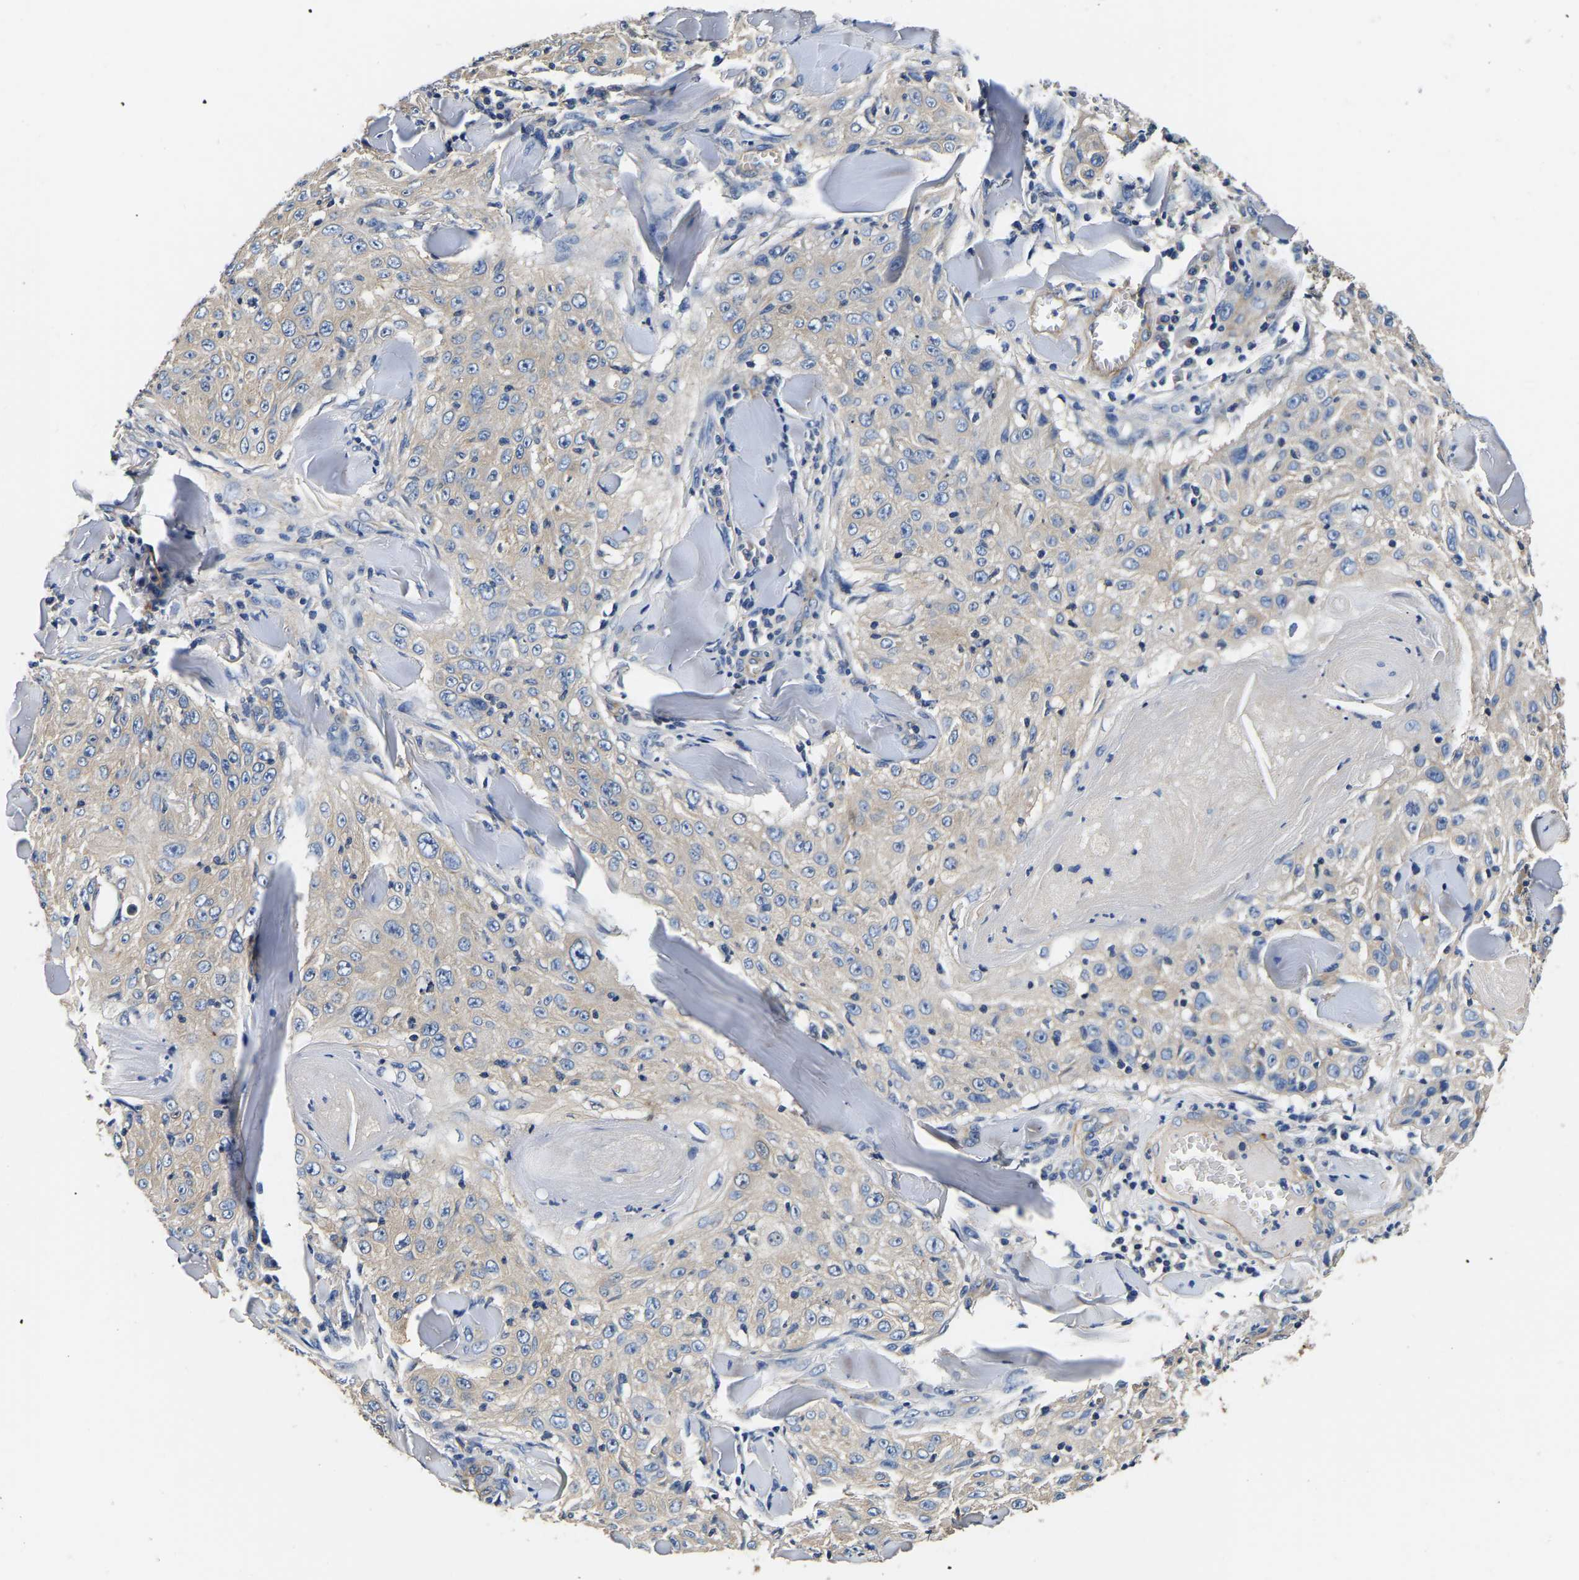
{"staining": {"intensity": "weak", "quantity": "<25%", "location": "cytoplasmic/membranous"}, "tissue": "skin cancer", "cell_type": "Tumor cells", "image_type": "cancer", "snomed": [{"axis": "morphology", "description": "Squamous cell carcinoma, NOS"}, {"axis": "topography", "description": "Skin"}], "caption": "IHC micrograph of neoplastic tissue: human skin cancer (squamous cell carcinoma) stained with DAB (3,3'-diaminobenzidine) shows no significant protein staining in tumor cells.", "gene": "SH3GLB1", "patient": {"sex": "male", "age": 86}}